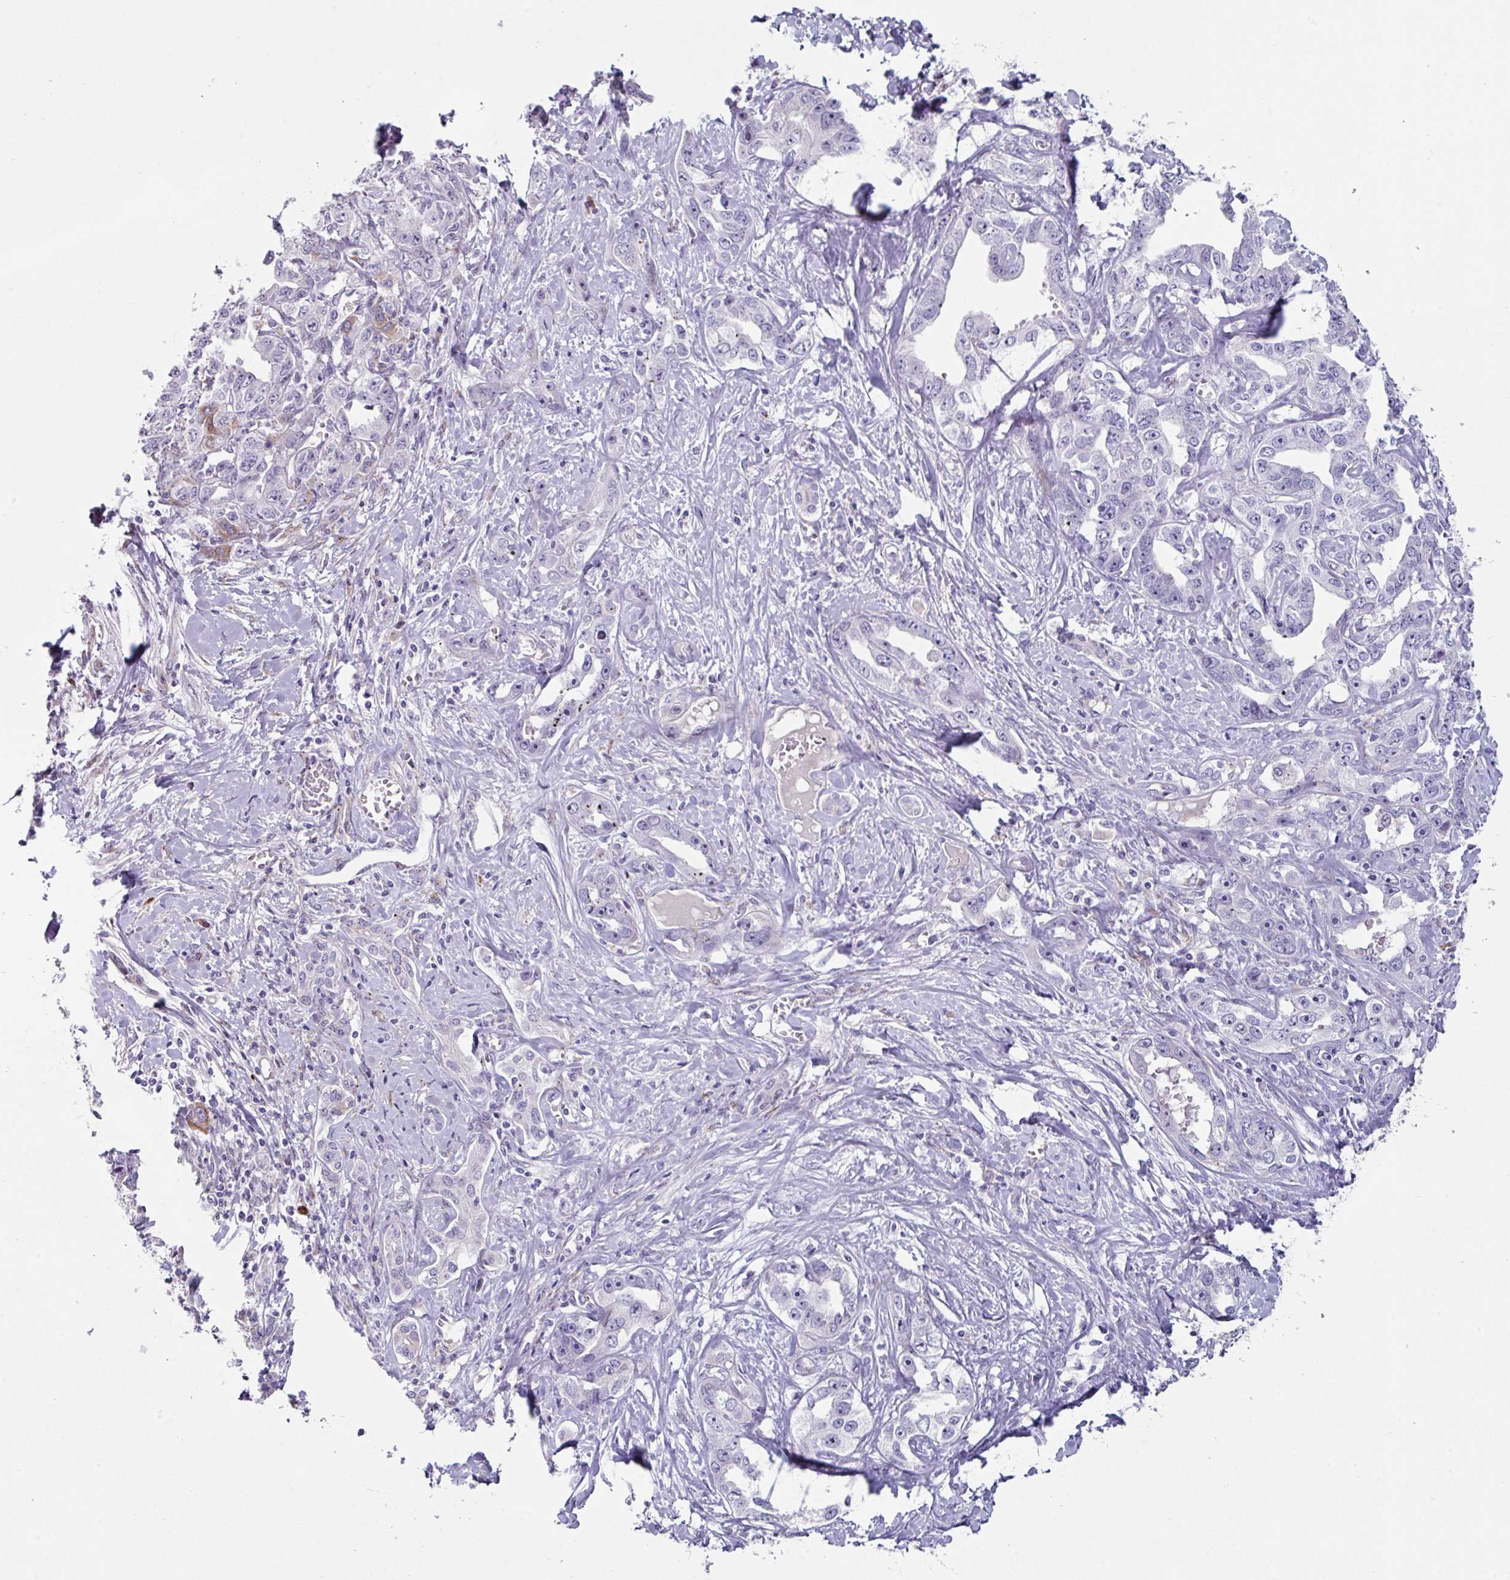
{"staining": {"intensity": "negative", "quantity": "none", "location": "none"}, "tissue": "liver cancer", "cell_type": "Tumor cells", "image_type": "cancer", "snomed": [{"axis": "morphology", "description": "Cholangiocarcinoma"}, {"axis": "topography", "description": "Liver"}], "caption": "DAB (3,3'-diaminobenzidine) immunohistochemical staining of liver cancer displays no significant positivity in tumor cells.", "gene": "BMS1", "patient": {"sex": "male", "age": 59}}